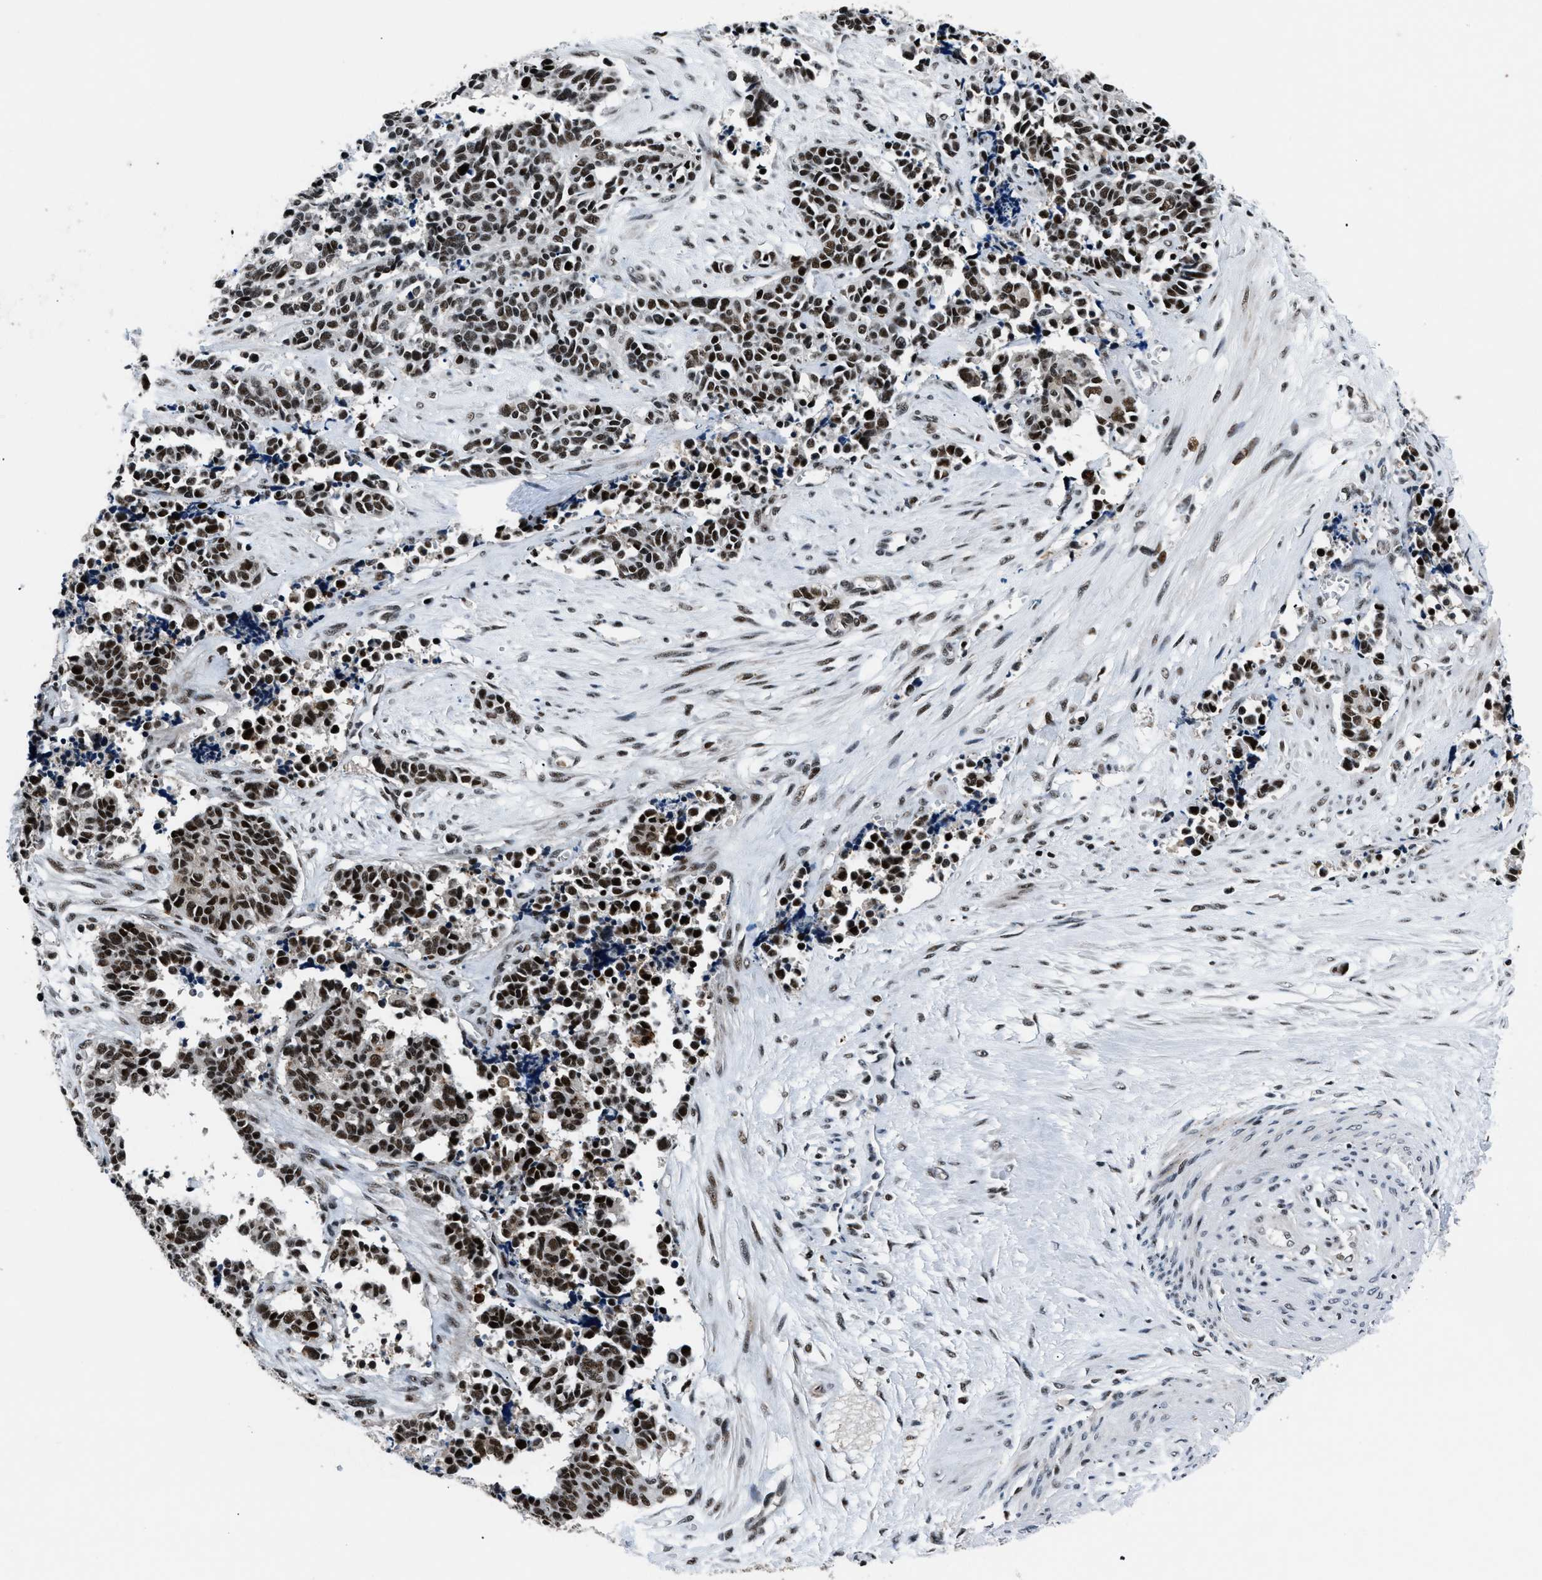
{"staining": {"intensity": "strong", "quantity": ">75%", "location": "nuclear"}, "tissue": "cervical cancer", "cell_type": "Tumor cells", "image_type": "cancer", "snomed": [{"axis": "morphology", "description": "Squamous cell carcinoma, NOS"}, {"axis": "topography", "description": "Cervix"}], "caption": "The photomicrograph displays a brown stain indicating the presence of a protein in the nuclear of tumor cells in cervical squamous cell carcinoma.", "gene": "SMARCB1", "patient": {"sex": "female", "age": 35}}